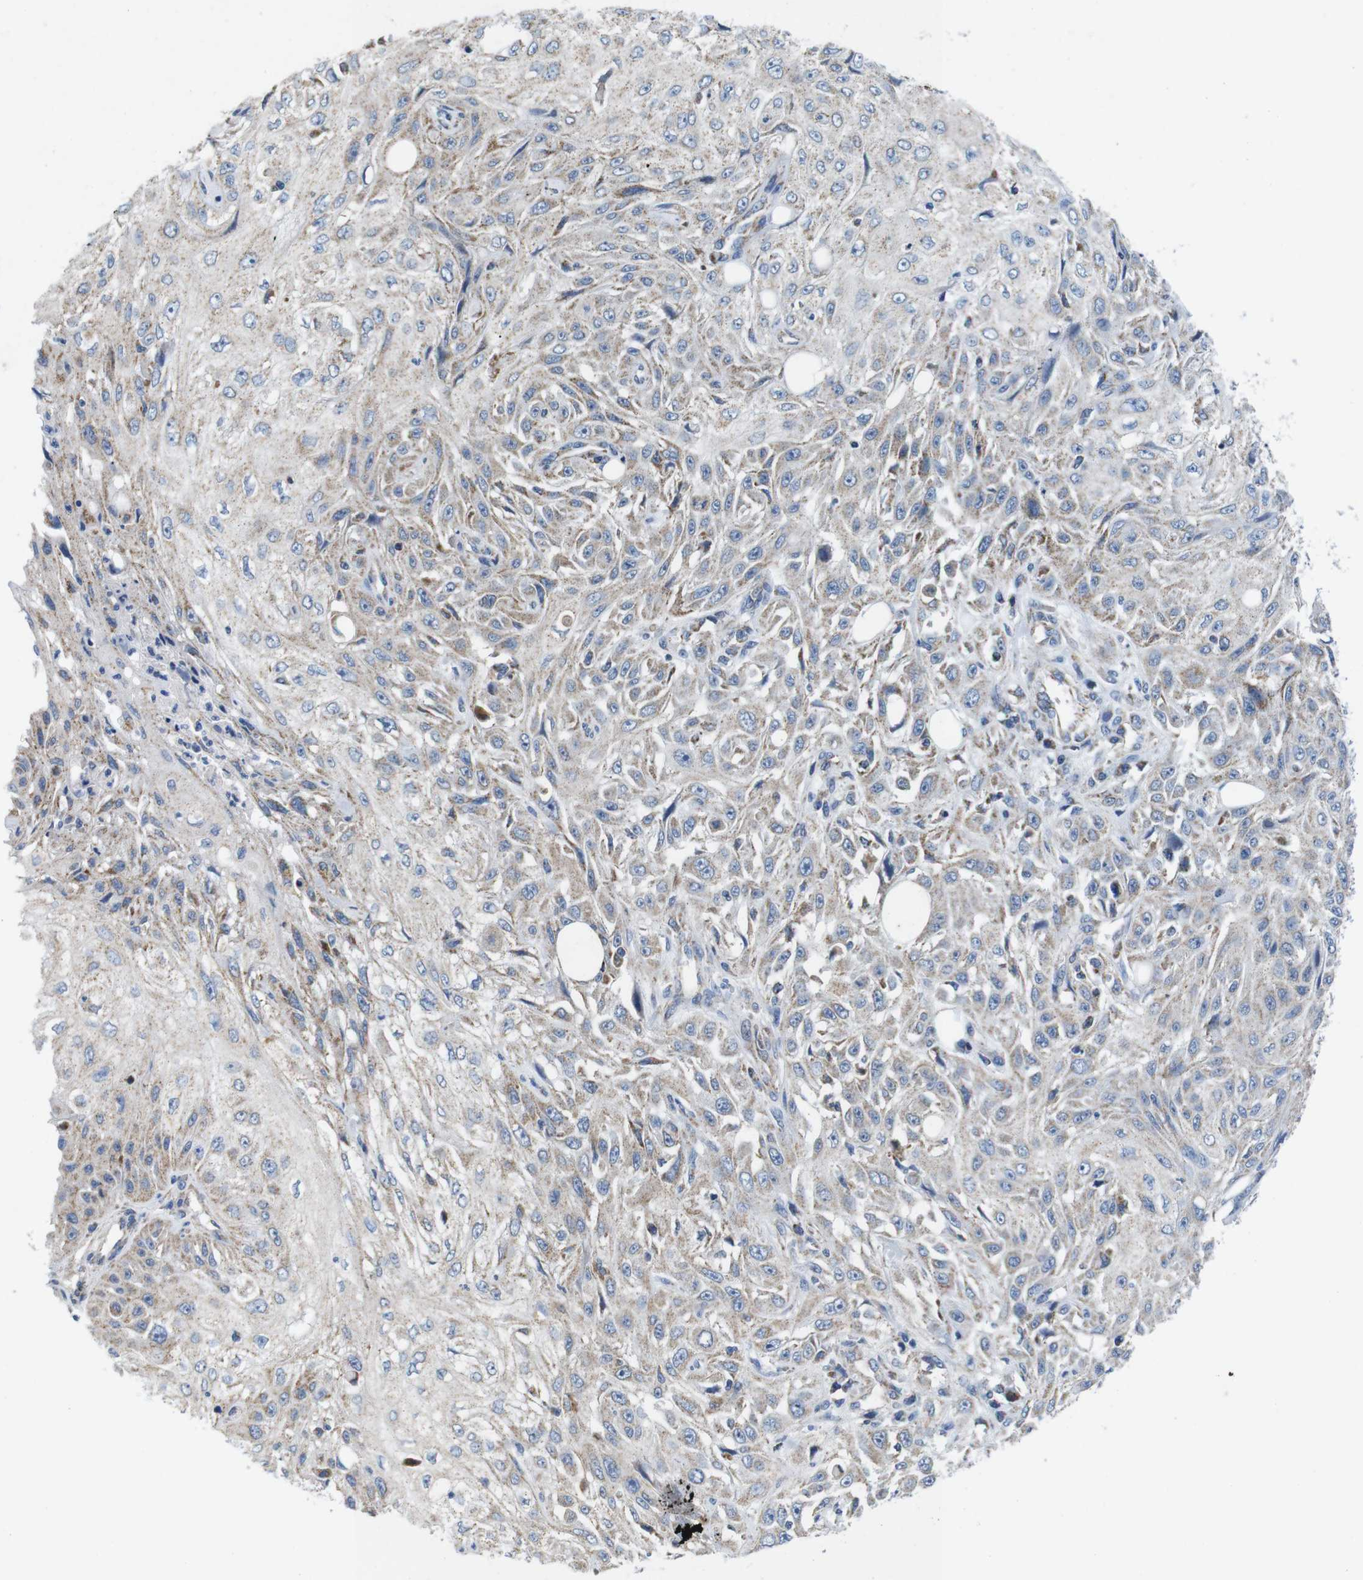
{"staining": {"intensity": "weak", "quantity": ">75%", "location": "cytoplasmic/membranous"}, "tissue": "skin cancer", "cell_type": "Tumor cells", "image_type": "cancer", "snomed": [{"axis": "morphology", "description": "Squamous cell carcinoma, NOS"}, {"axis": "topography", "description": "Skin"}], "caption": "Weak cytoplasmic/membranous protein expression is identified in about >75% of tumor cells in squamous cell carcinoma (skin). The staining was performed using DAB to visualize the protein expression in brown, while the nuclei were stained in blue with hematoxylin (Magnification: 20x).", "gene": "F2RL1", "patient": {"sex": "male", "age": 75}}